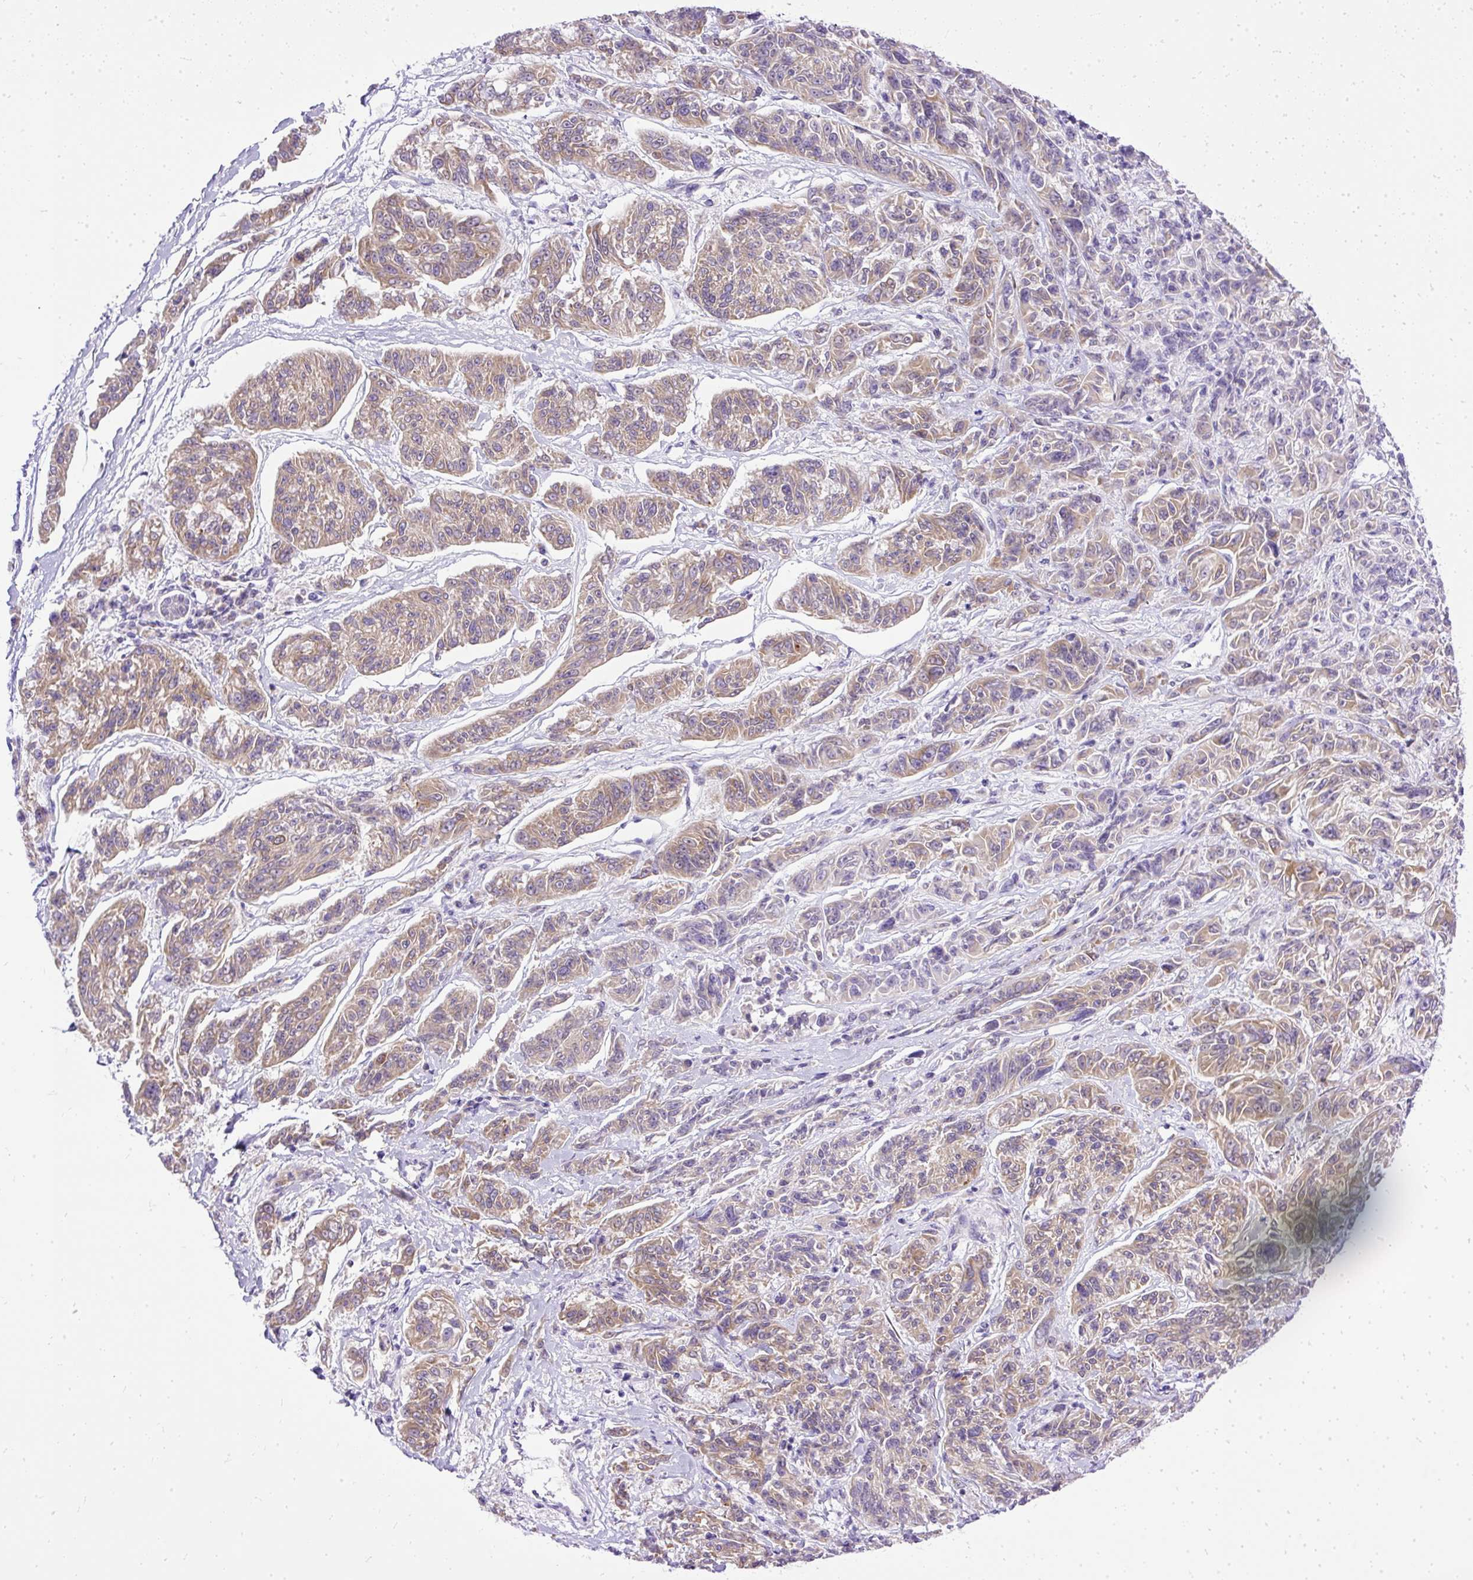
{"staining": {"intensity": "moderate", "quantity": "25%-75%", "location": "cytoplasmic/membranous"}, "tissue": "melanoma", "cell_type": "Tumor cells", "image_type": "cancer", "snomed": [{"axis": "morphology", "description": "Malignant melanoma, NOS"}, {"axis": "topography", "description": "Skin"}], "caption": "Tumor cells show medium levels of moderate cytoplasmic/membranous positivity in approximately 25%-75% of cells in human melanoma.", "gene": "AMFR", "patient": {"sex": "male", "age": 53}}